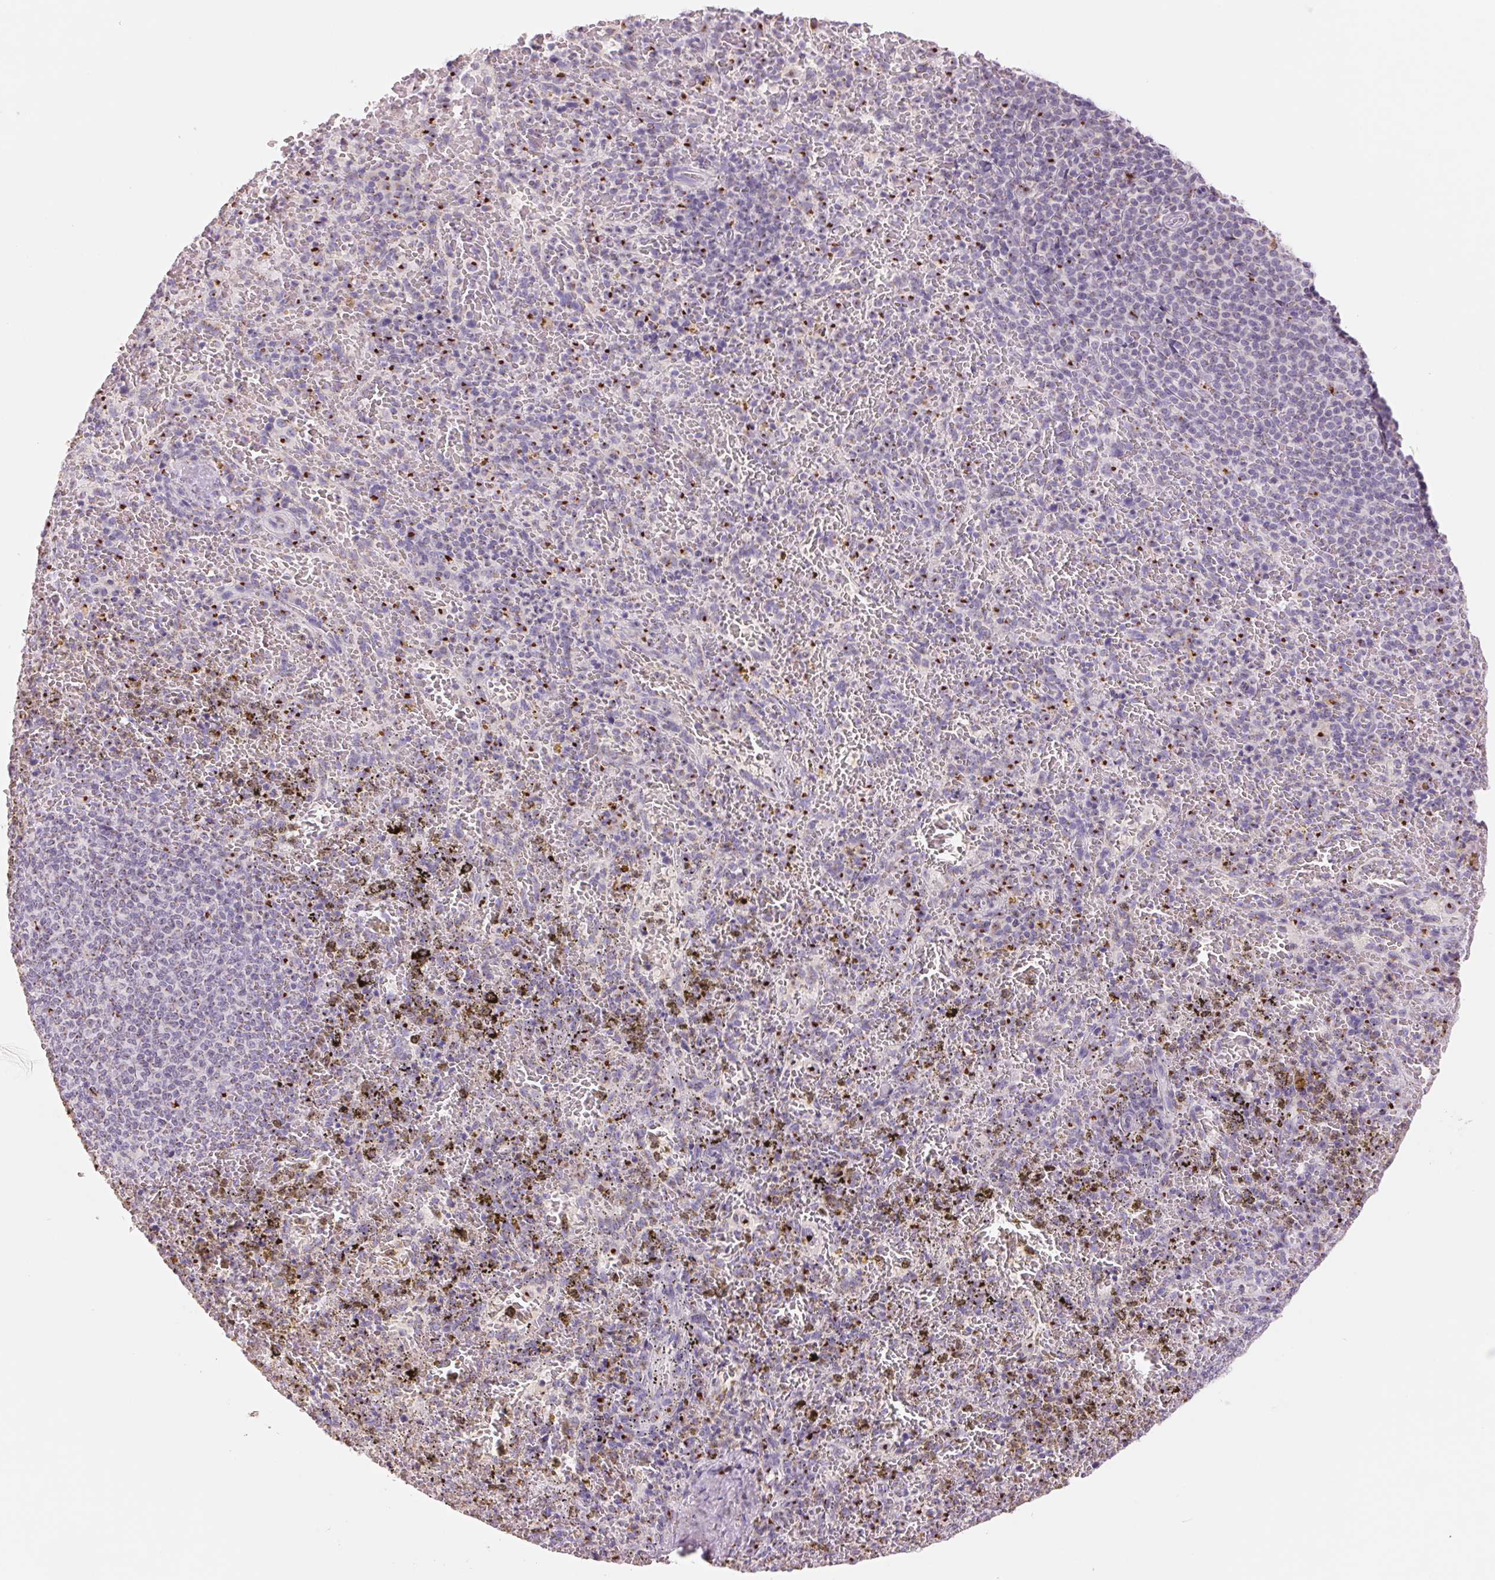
{"staining": {"intensity": "strong", "quantity": "<25%", "location": "cytoplasmic/membranous"}, "tissue": "spleen", "cell_type": "Cells in red pulp", "image_type": "normal", "snomed": [{"axis": "morphology", "description": "Normal tissue, NOS"}, {"axis": "topography", "description": "Spleen"}], "caption": "Immunohistochemical staining of unremarkable human spleen displays medium levels of strong cytoplasmic/membranous positivity in approximately <25% of cells in red pulp. (IHC, brightfield microscopy, high magnification).", "gene": "GALNT7", "patient": {"sex": "female", "age": 50}}